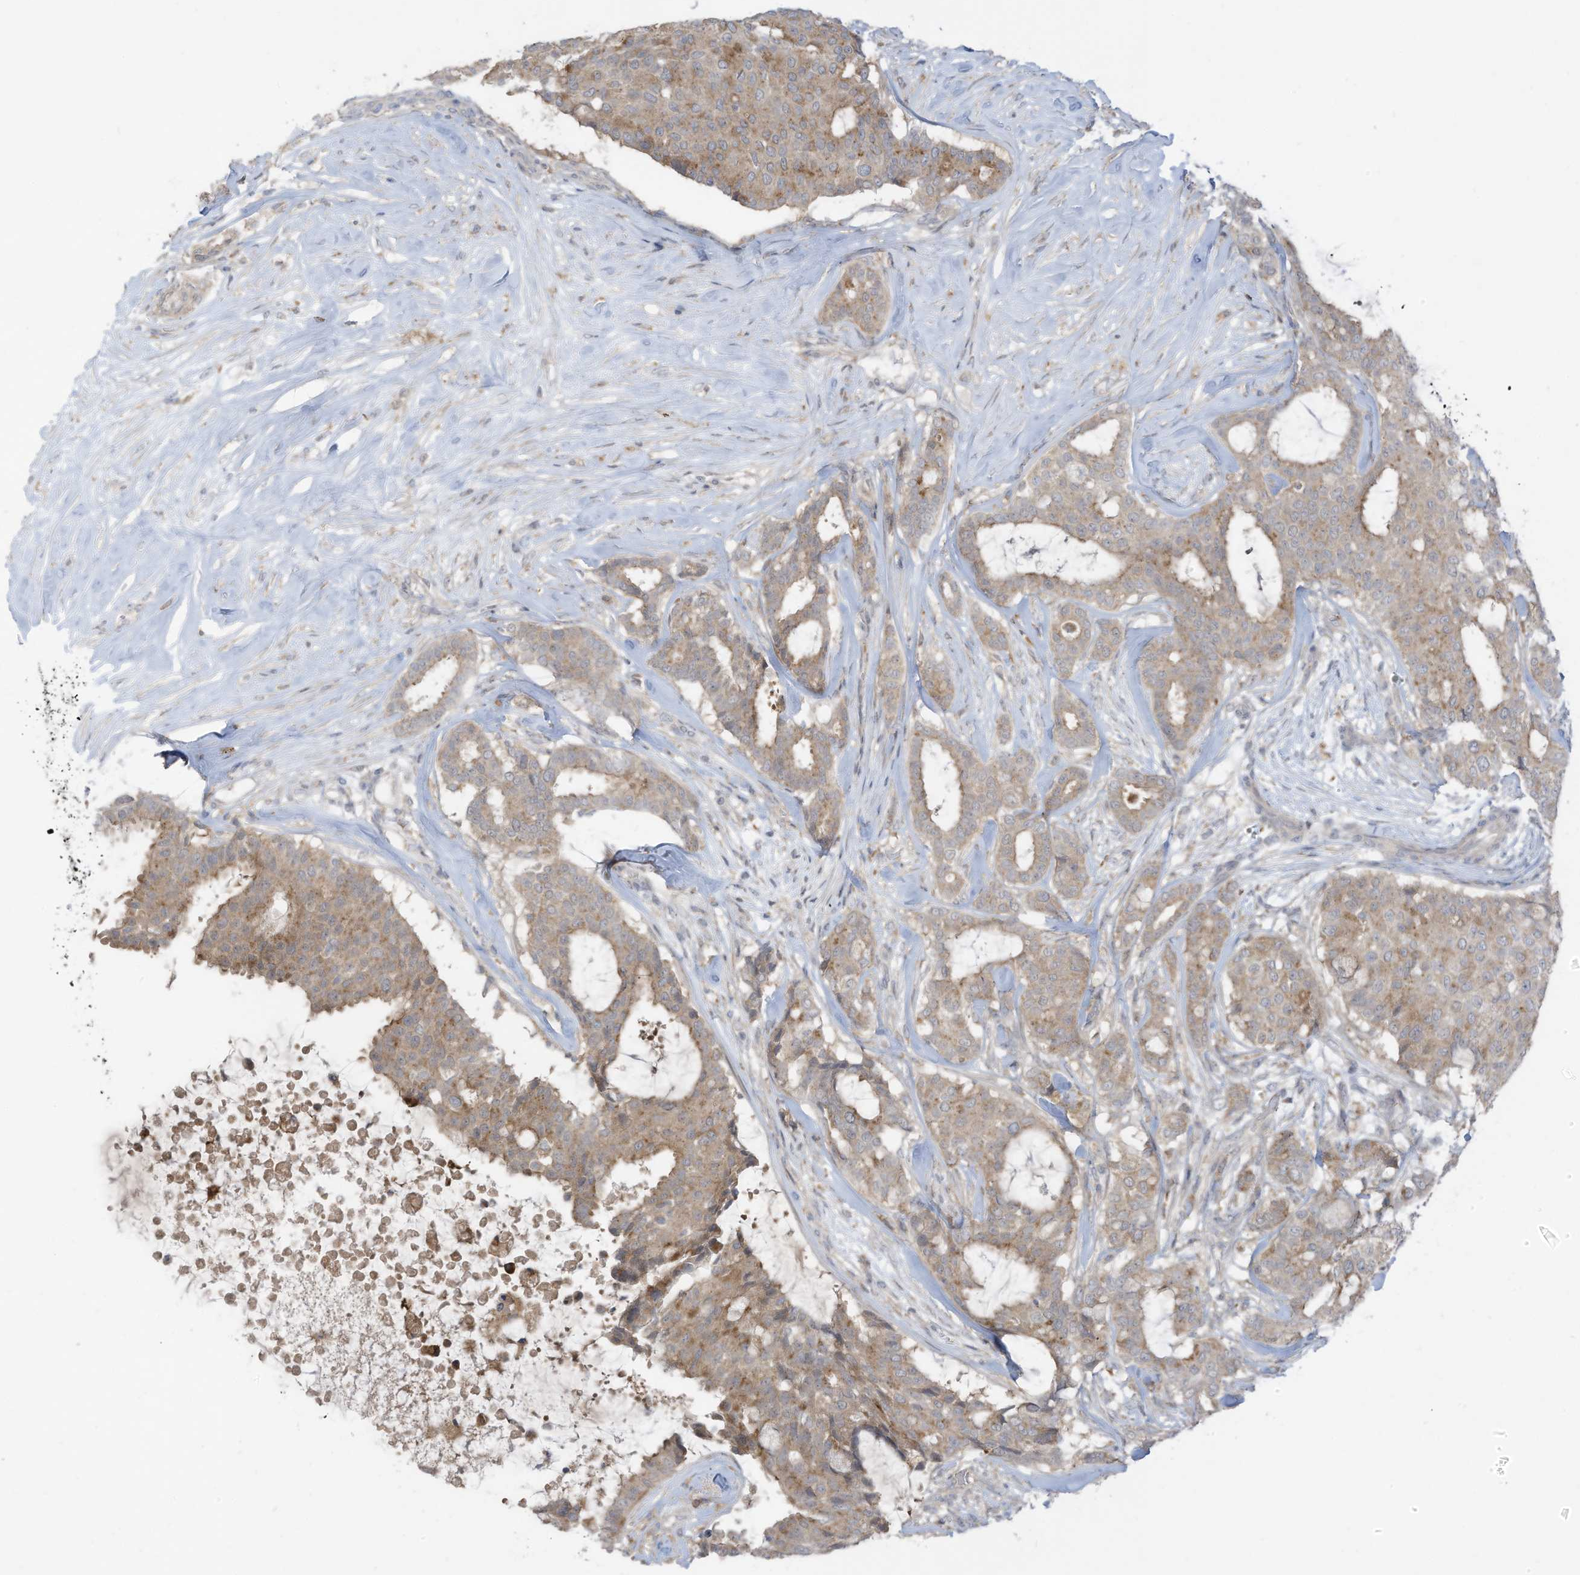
{"staining": {"intensity": "moderate", "quantity": ">75%", "location": "cytoplasmic/membranous"}, "tissue": "breast cancer", "cell_type": "Tumor cells", "image_type": "cancer", "snomed": [{"axis": "morphology", "description": "Duct carcinoma"}, {"axis": "topography", "description": "Breast"}], "caption": "Moderate cytoplasmic/membranous positivity is seen in approximately >75% of tumor cells in breast cancer.", "gene": "DZIP3", "patient": {"sex": "female", "age": 75}}